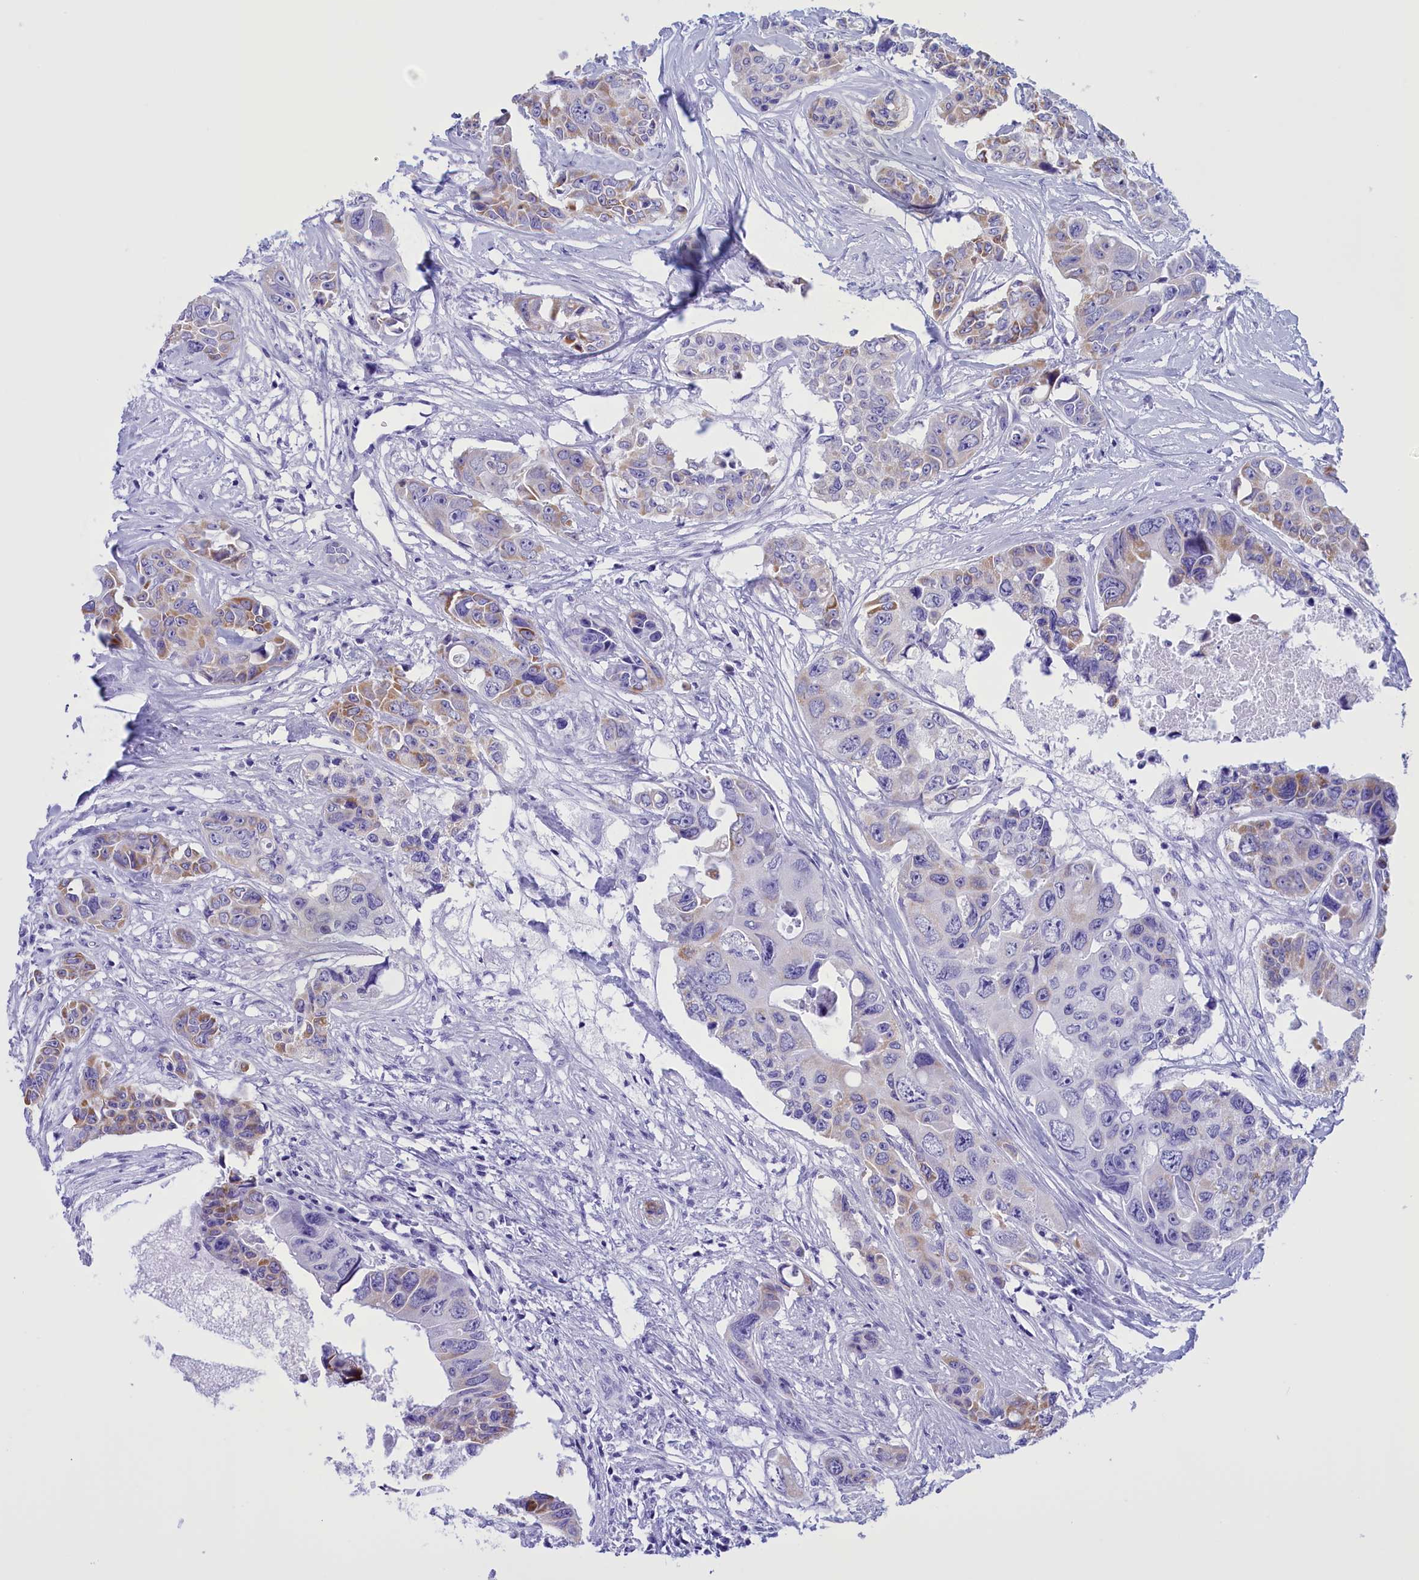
{"staining": {"intensity": "moderate", "quantity": "<25%", "location": "cytoplasmic/membranous"}, "tissue": "colorectal cancer", "cell_type": "Tumor cells", "image_type": "cancer", "snomed": [{"axis": "morphology", "description": "Adenocarcinoma, NOS"}, {"axis": "topography", "description": "Rectum"}], "caption": "DAB immunohistochemical staining of human colorectal cancer (adenocarcinoma) exhibits moderate cytoplasmic/membranous protein expression in approximately <25% of tumor cells. (DAB IHC with brightfield microscopy, high magnification).", "gene": "BRI3", "patient": {"sex": "male", "age": 87}}